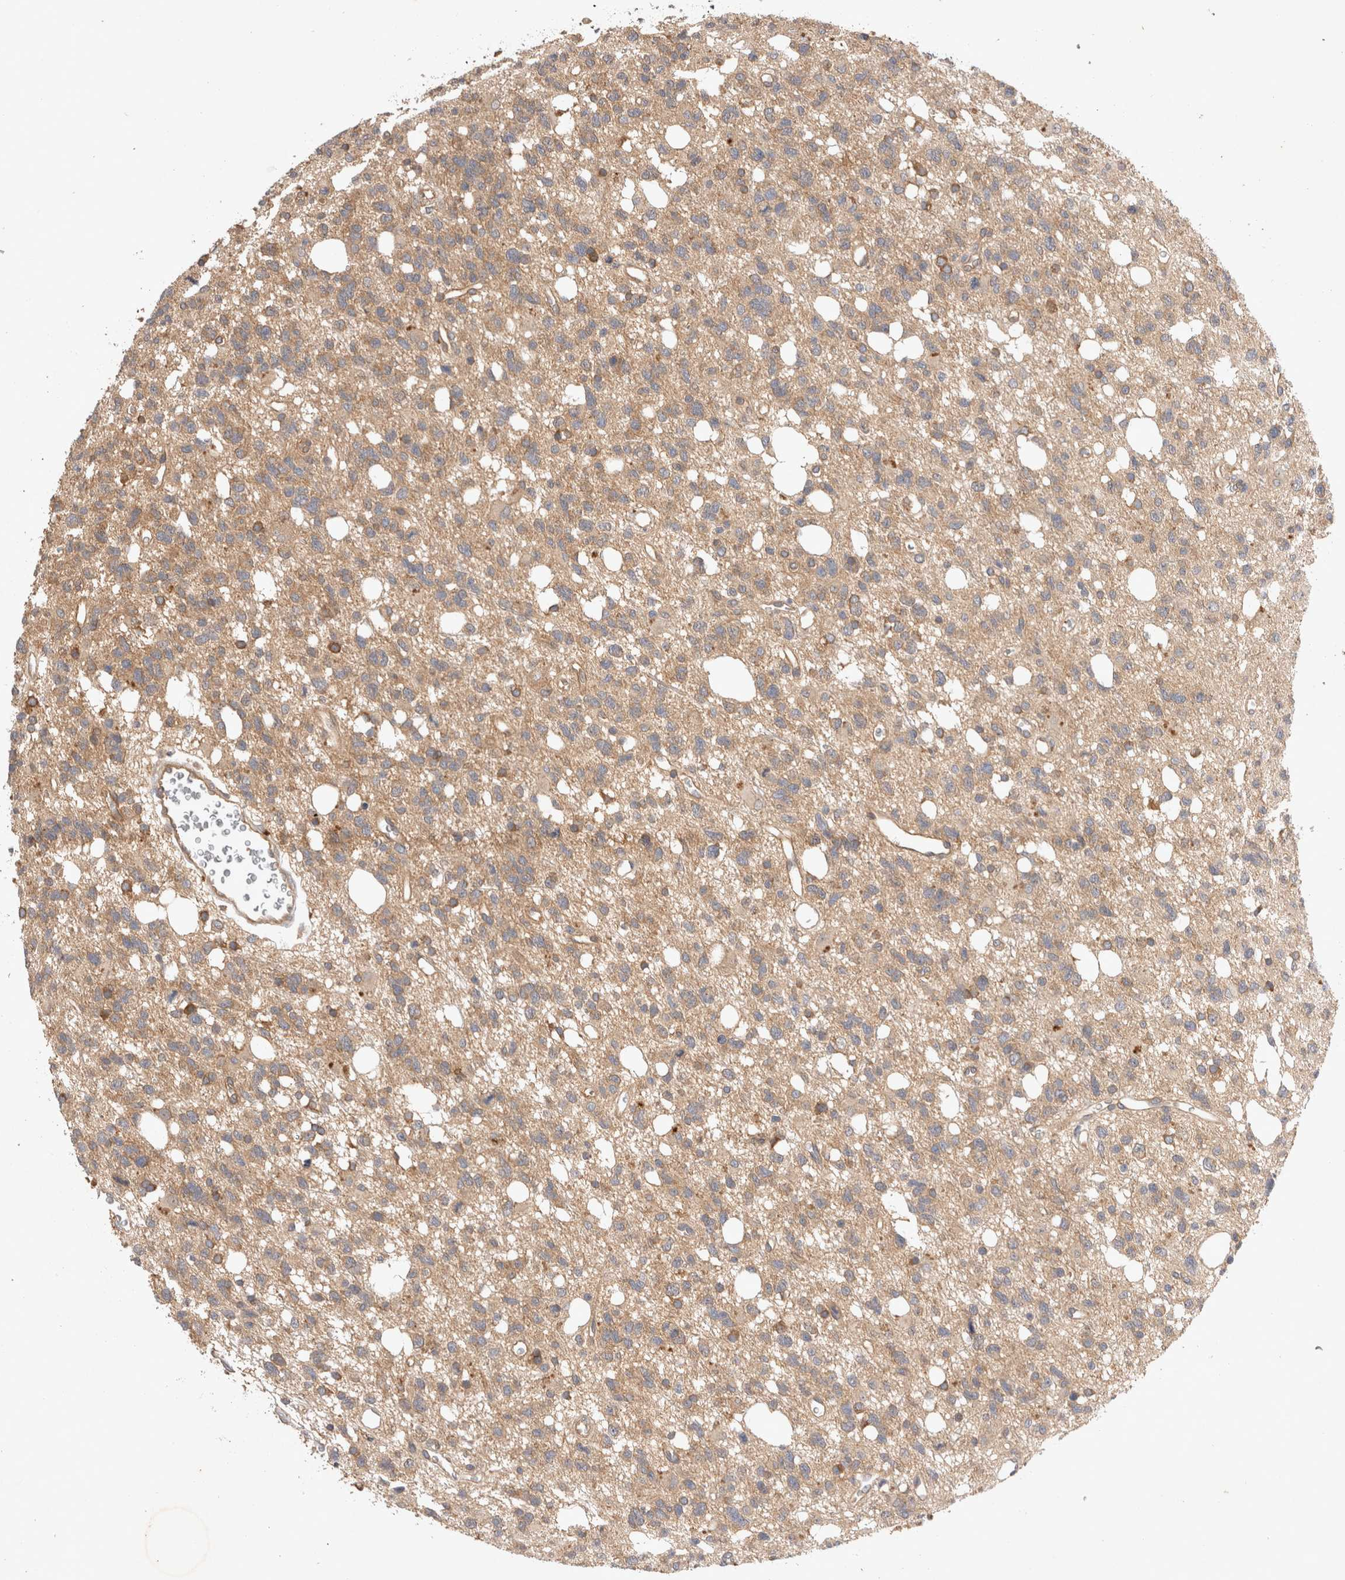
{"staining": {"intensity": "weak", "quantity": ">75%", "location": "cytoplasmic/membranous"}, "tissue": "glioma", "cell_type": "Tumor cells", "image_type": "cancer", "snomed": [{"axis": "morphology", "description": "Glioma, malignant, High grade"}, {"axis": "topography", "description": "Brain"}], "caption": "Protein analysis of glioma tissue exhibits weak cytoplasmic/membranous positivity in approximately >75% of tumor cells. (IHC, brightfield microscopy, high magnification).", "gene": "YES1", "patient": {"sex": "female", "age": 62}}